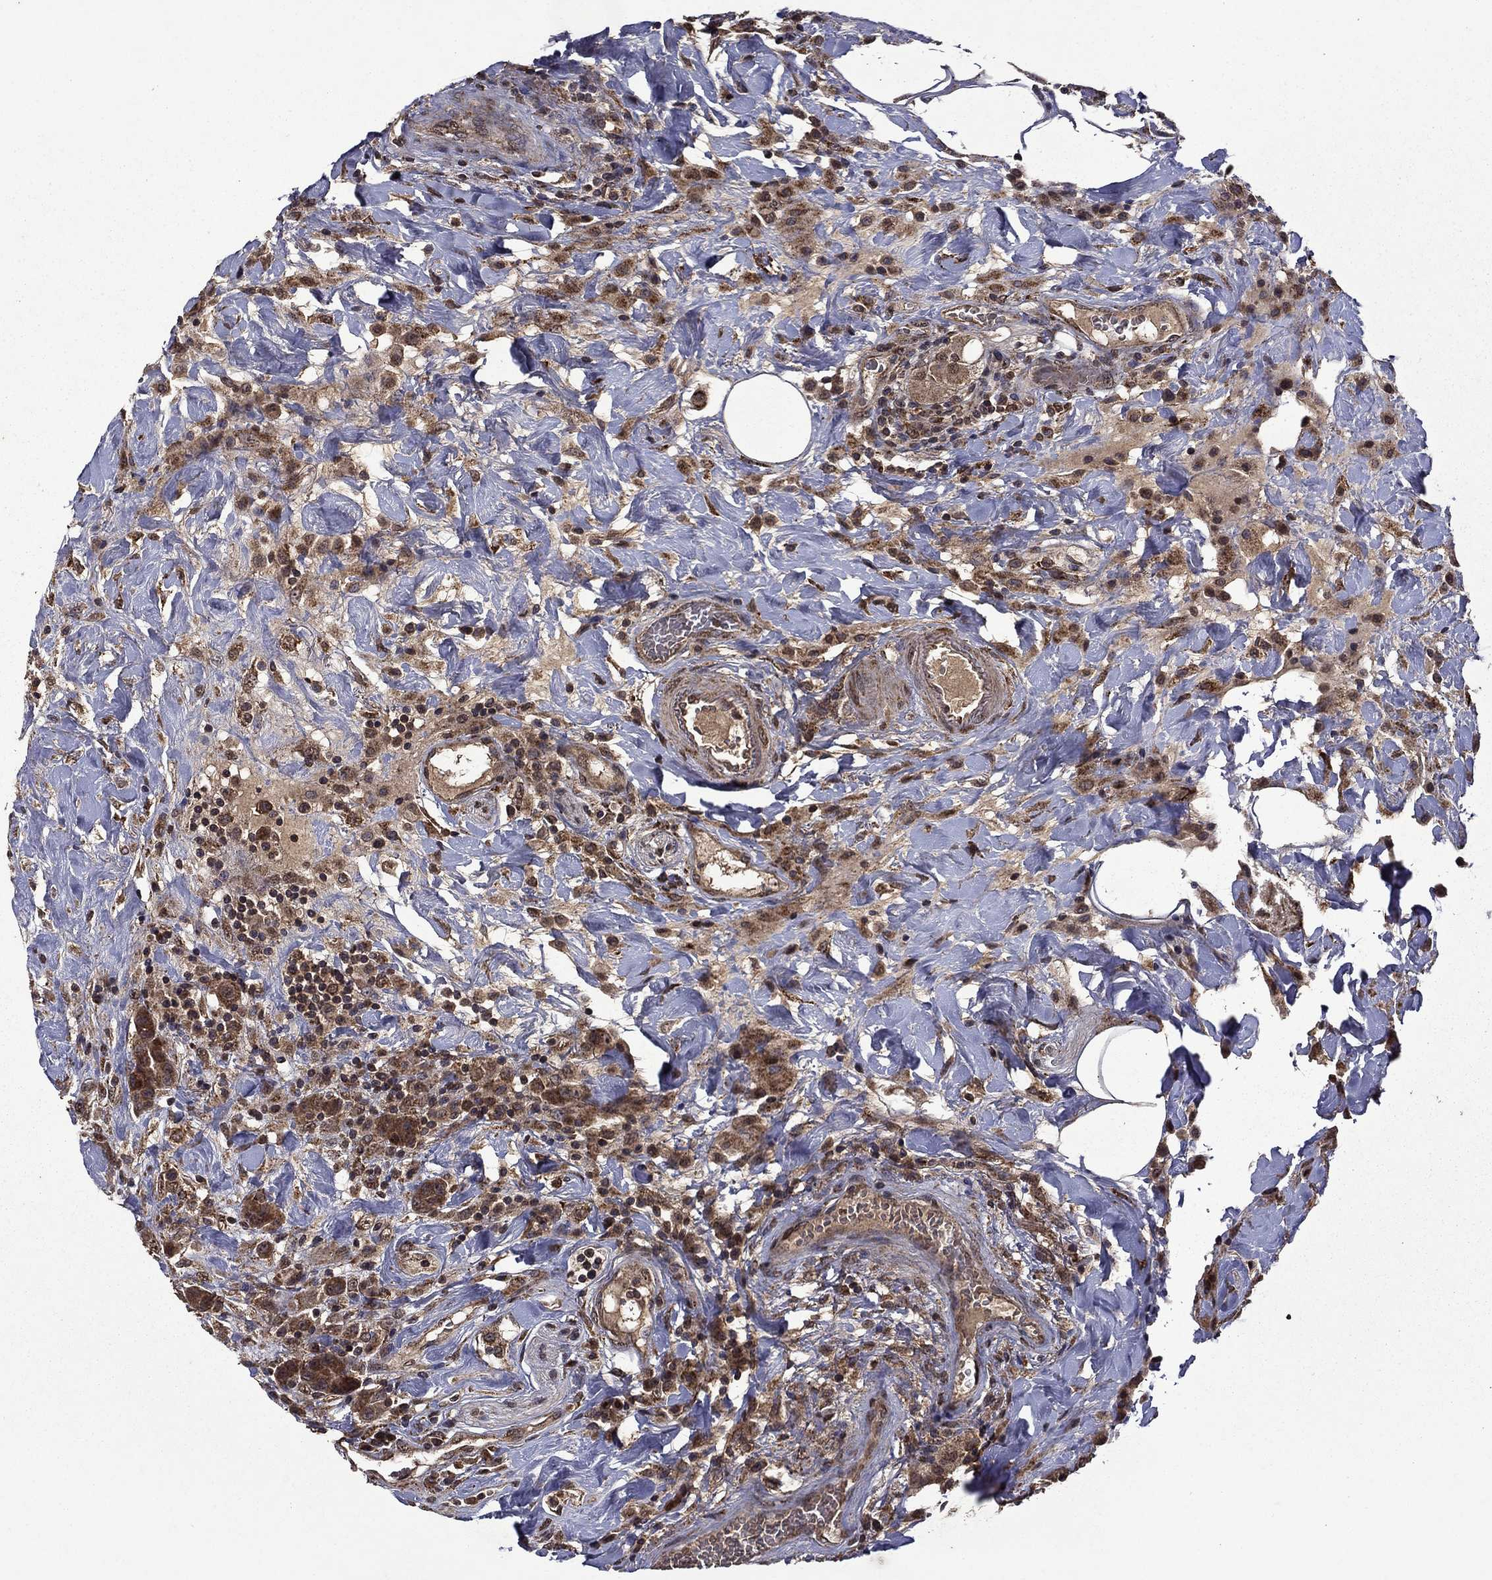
{"staining": {"intensity": "strong", "quantity": ">75%", "location": "cytoplasmic/membranous"}, "tissue": "colorectal cancer", "cell_type": "Tumor cells", "image_type": "cancer", "snomed": [{"axis": "morphology", "description": "Adenocarcinoma, NOS"}, {"axis": "topography", "description": "Colon"}], "caption": "Colorectal cancer (adenocarcinoma) stained with DAB IHC demonstrates high levels of strong cytoplasmic/membranous expression in approximately >75% of tumor cells.", "gene": "ITM2B", "patient": {"sex": "female", "age": 69}}